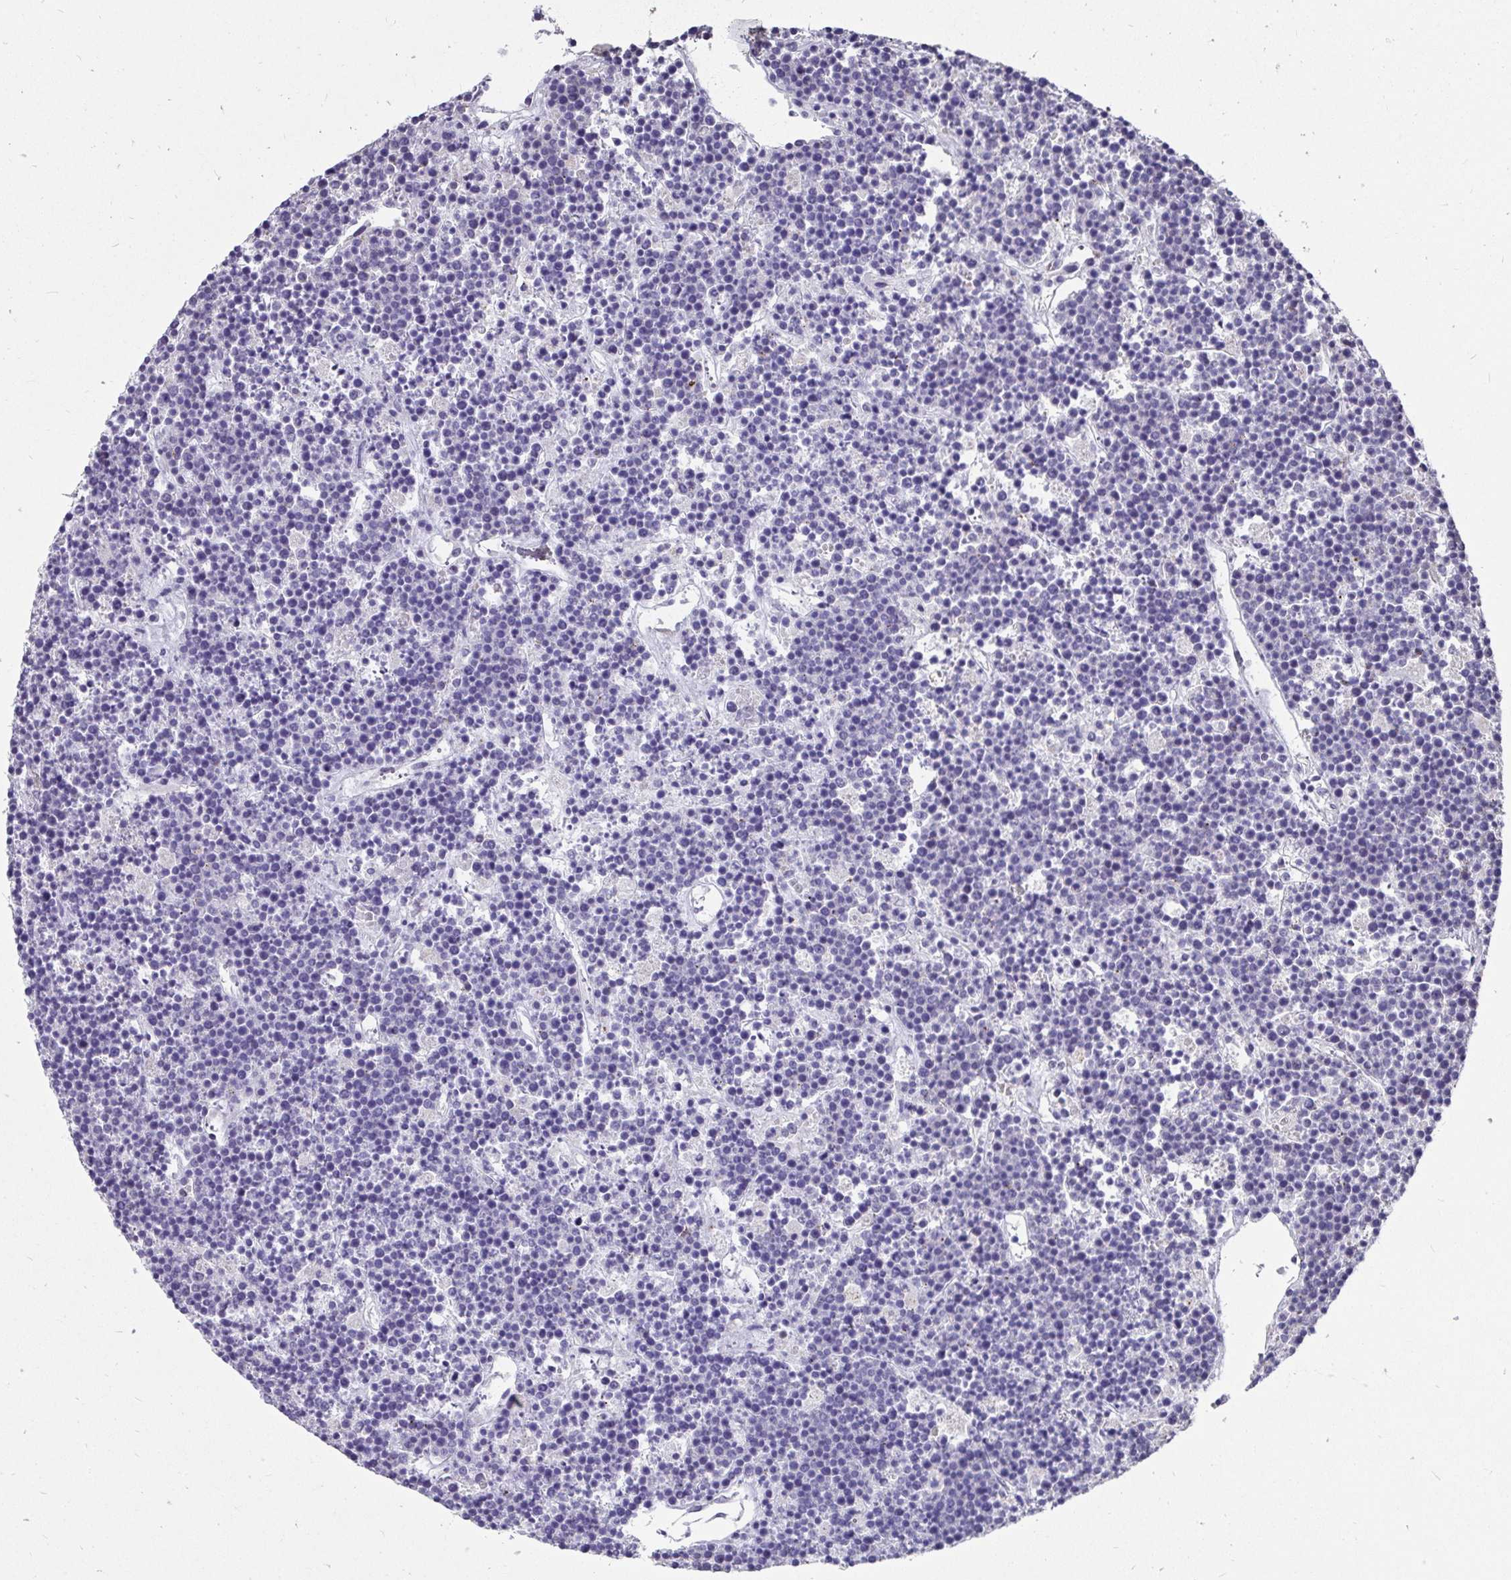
{"staining": {"intensity": "negative", "quantity": "none", "location": "none"}, "tissue": "lymphoma", "cell_type": "Tumor cells", "image_type": "cancer", "snomed": [{"axis": "morphology", "description": "Malignant lymphoma, non-Hodgkin's type, High grade"}, {"axis": "topography", "description": "Ovary"}], "caption": "Lymphoma stained for a protein using immunohistochemistry reveals no positivity tumor cells.", "gene": "ANLN", "patient": {"sex": "female", "age": 56}}